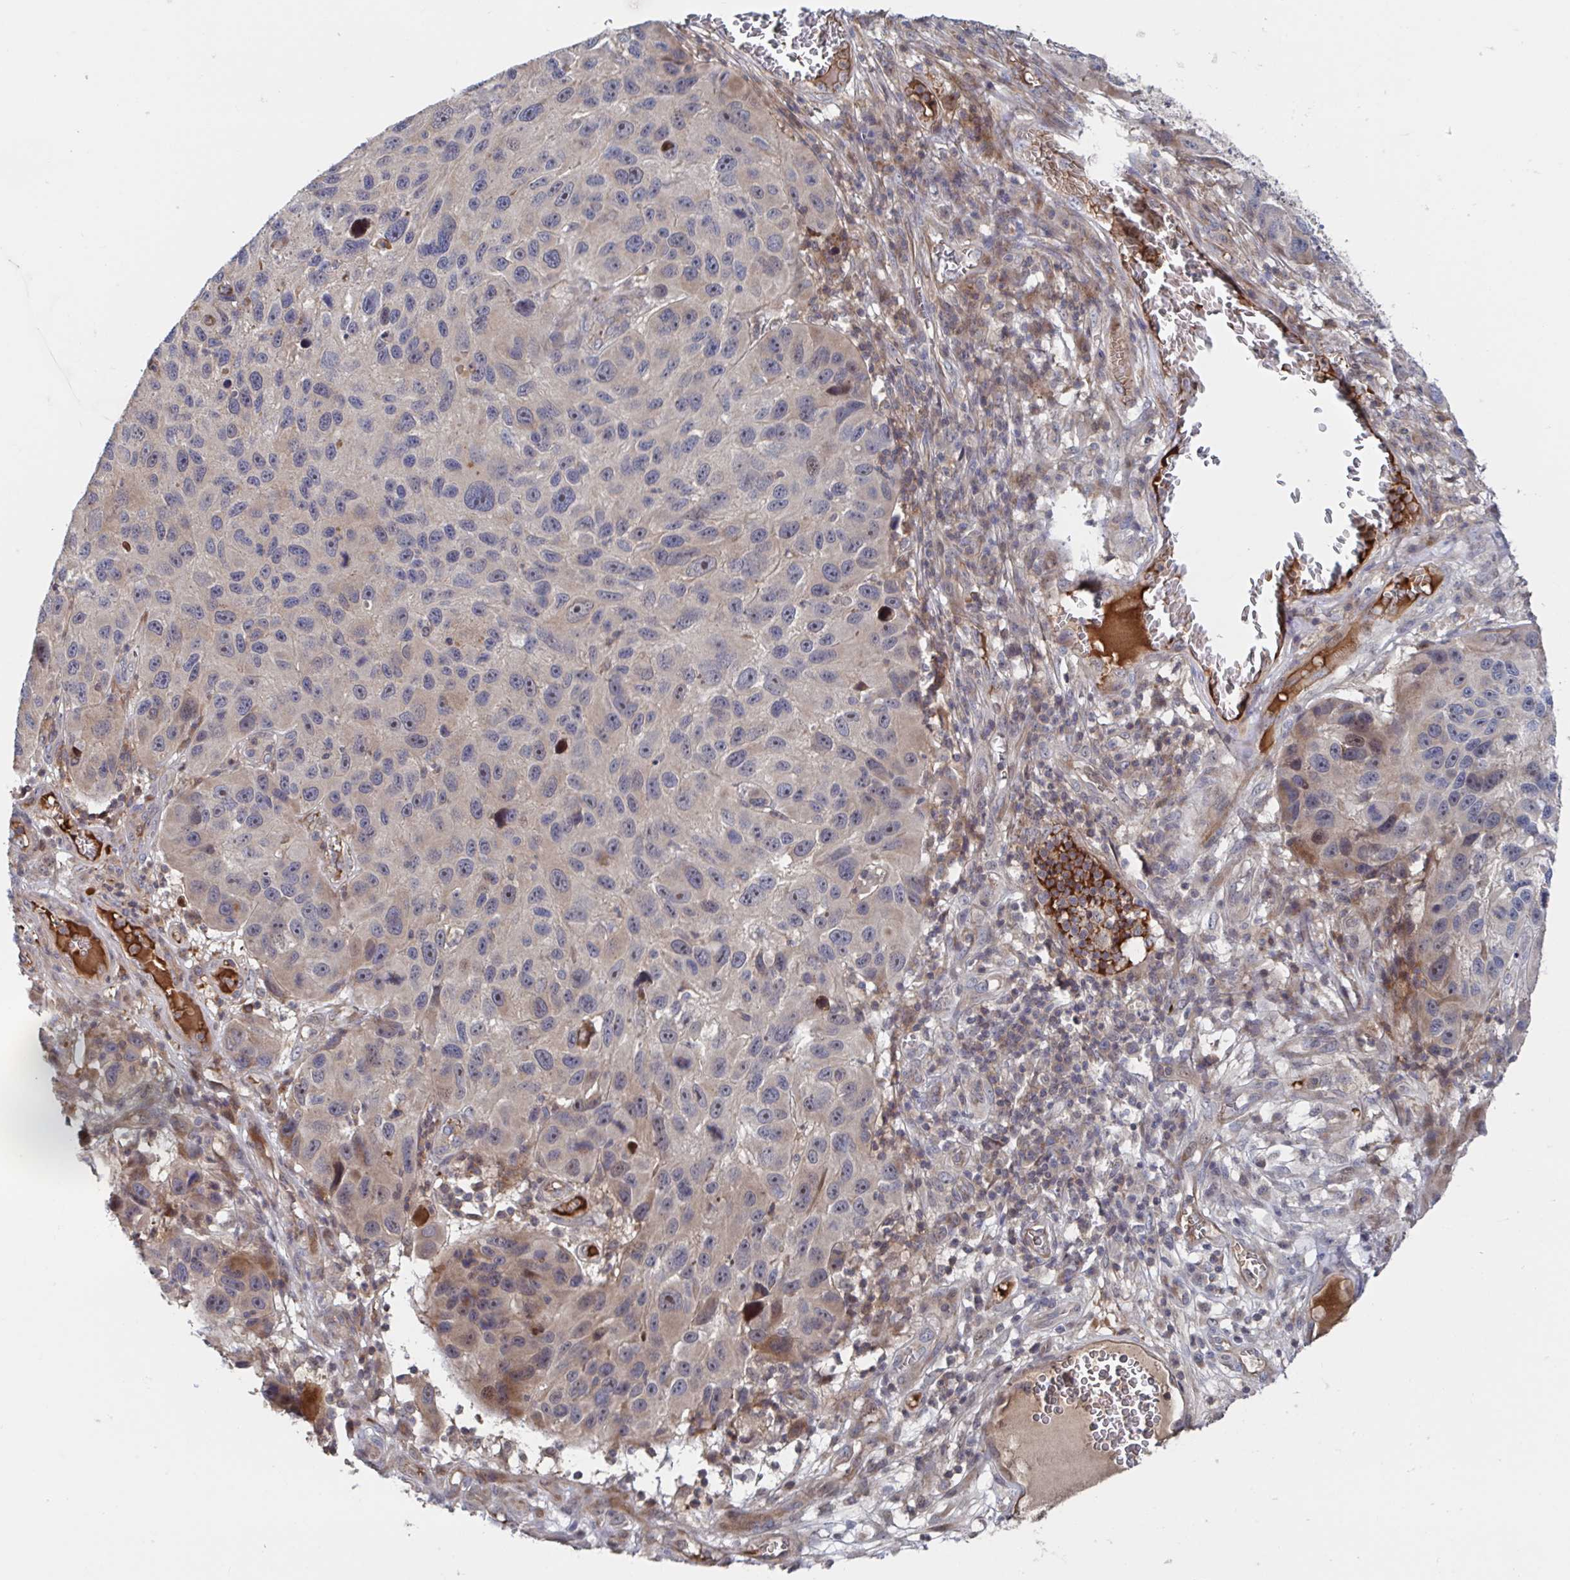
{"staining": {"intensity": "moderate", "quantity": "<25%", "location": "cytoplasmic/membranous"}, "tissue": "melanoma", "cell_type": "Tumor cells", "image_type": "cancer", "snomed": [{"axis": "morphology", "description": "Malignant melanoma, NOS"}, {"axis": "topography", "description": "Skin"}], "caption": "A high-resolution histopathology image shows IHC staining of melanoma, which exhibits moderate cytoplasmic/membranous expression in approximately <25% of tumor cells.", "gene": "DHRS12", "patient": {"sex": "male", "age": 53}}